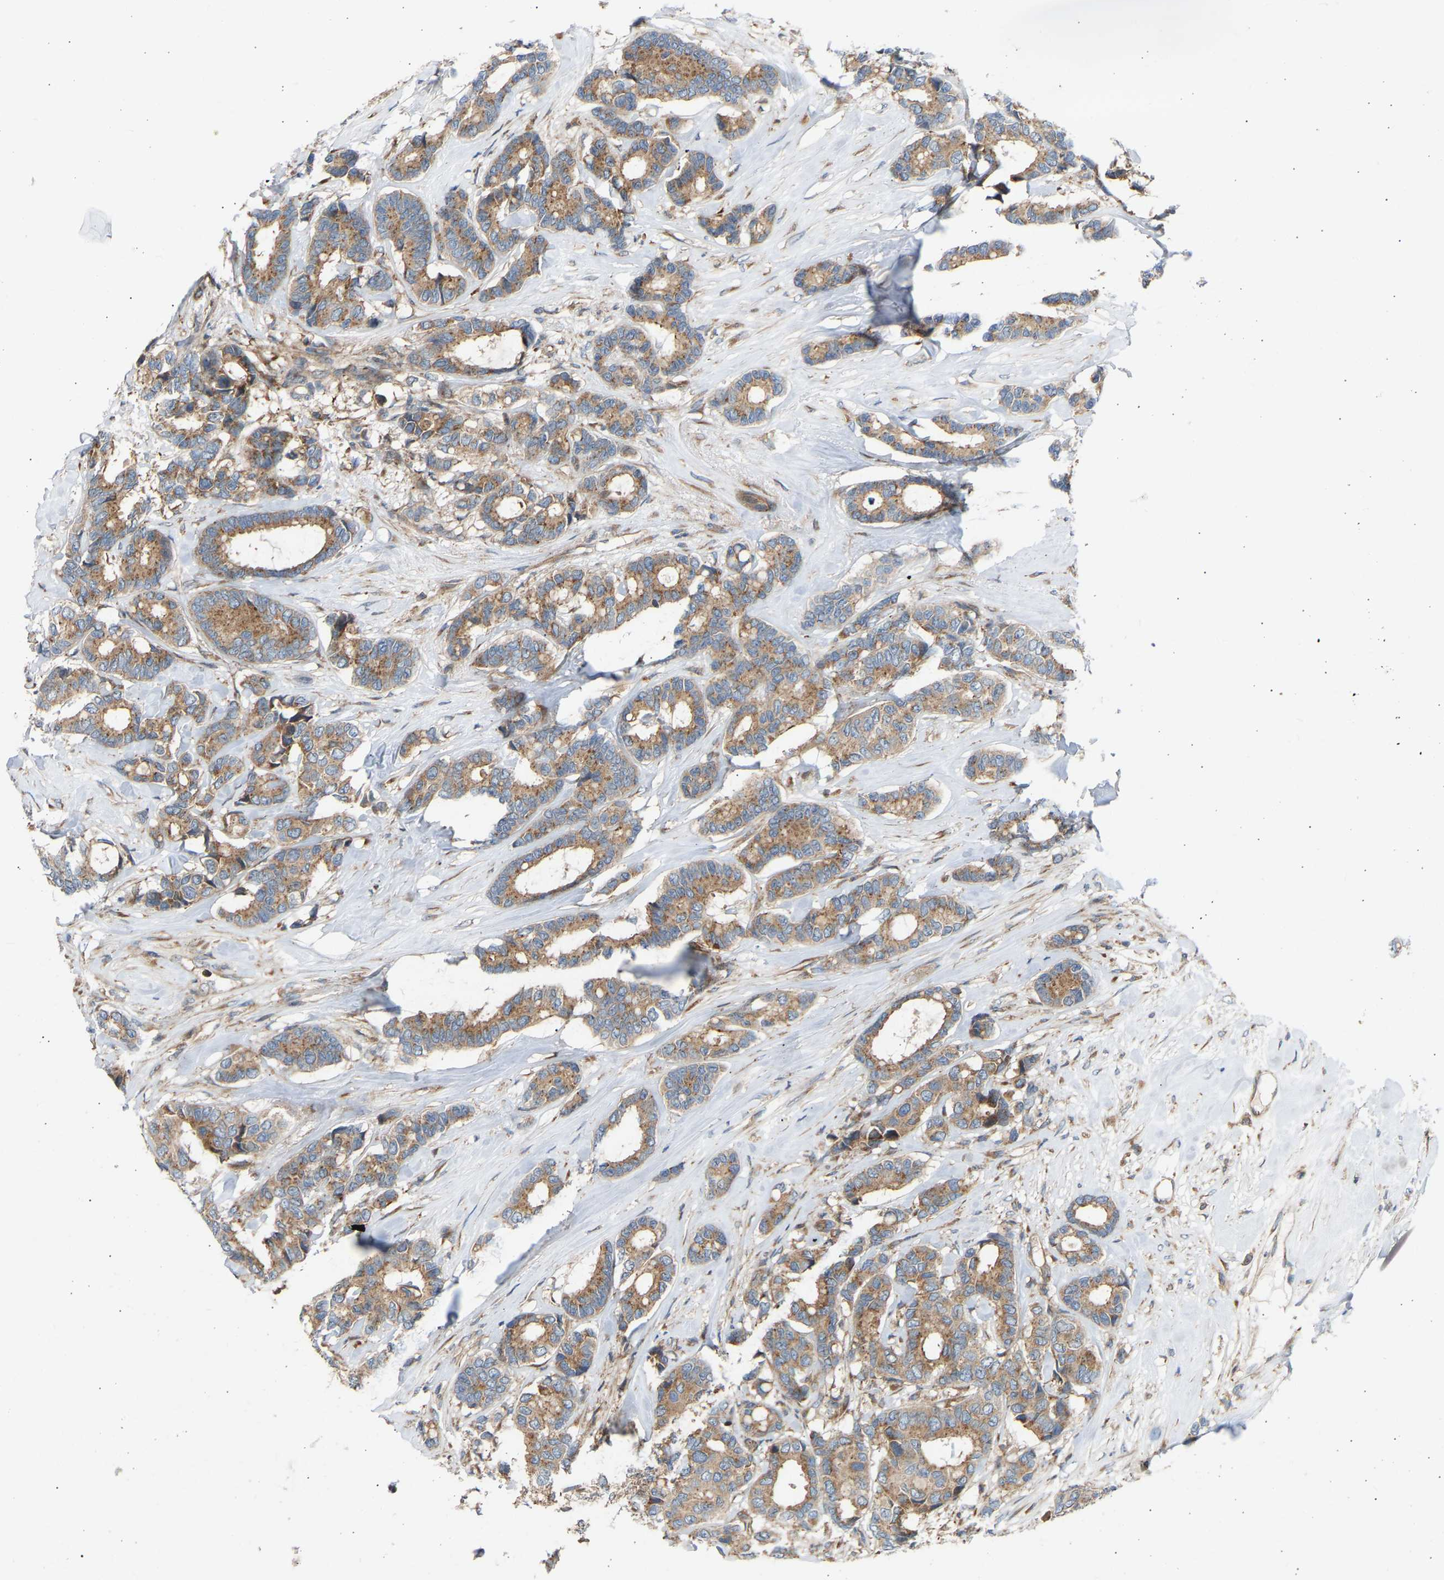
{"staining": {"intensity": "moderate", "quantity": ">75%", "location": "cytoplasmic/membranous"}, "tissue": "breast cancer", "cell_type": "Tumor cells", "image_type": "cancer", "snomed": [{"axis": "morphology", "description": "Duct carcinoma"}, {"axis": "topography", "description": "Breast"}], "caption": "Immunohistochemistry (IHC) (DAB (3,3'-diaminobenzidine)) staining of human breast cancer exhibits moderate cytoplasmic/membranous protein expression in approximately >75% of tumor cells.", "gene": "GCN1", "patient": {"sex": "female", "age": 87}}